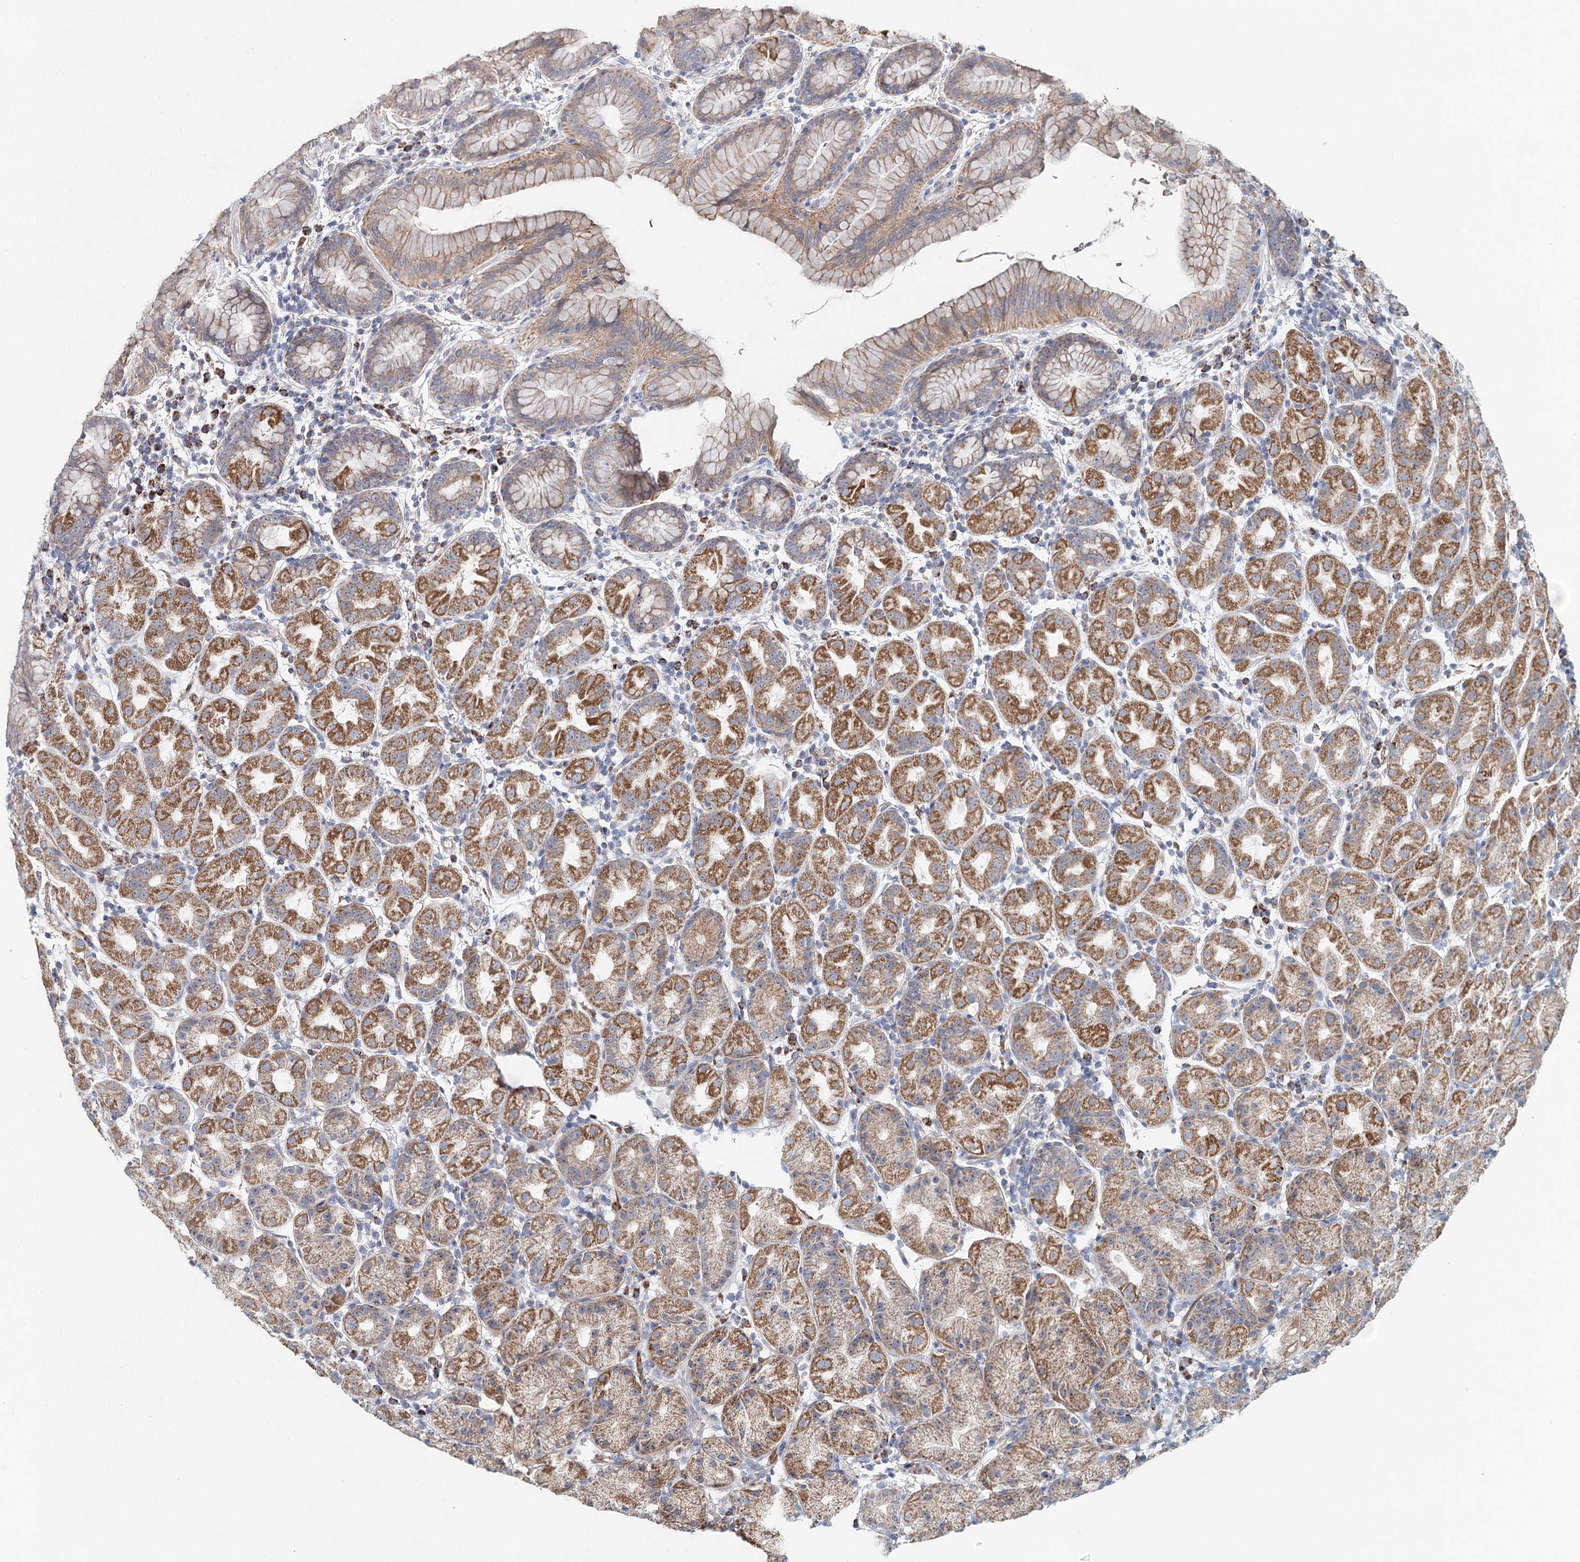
{"staining": {"intensity": "moderate", "quantity": "25%-75%", "location": "cytoplasmic/membranous"}, "tissue": "stomach", "cell_type": "Glandular cells", "image_type": "normal", "snomed": [{"axis": "morphology", "description": "Normal tissue, NOS"}, {"axis": "topography", "description": "Stomach"}], "caption": "Glandular cells demonstrate medium levels of moderate cytoplasmic/membranous positivity in approximately 25%-75% of cells in unremarkable human stomach.", "gene": "RBM43", "patient": {"sex": "female", "age": 79}}